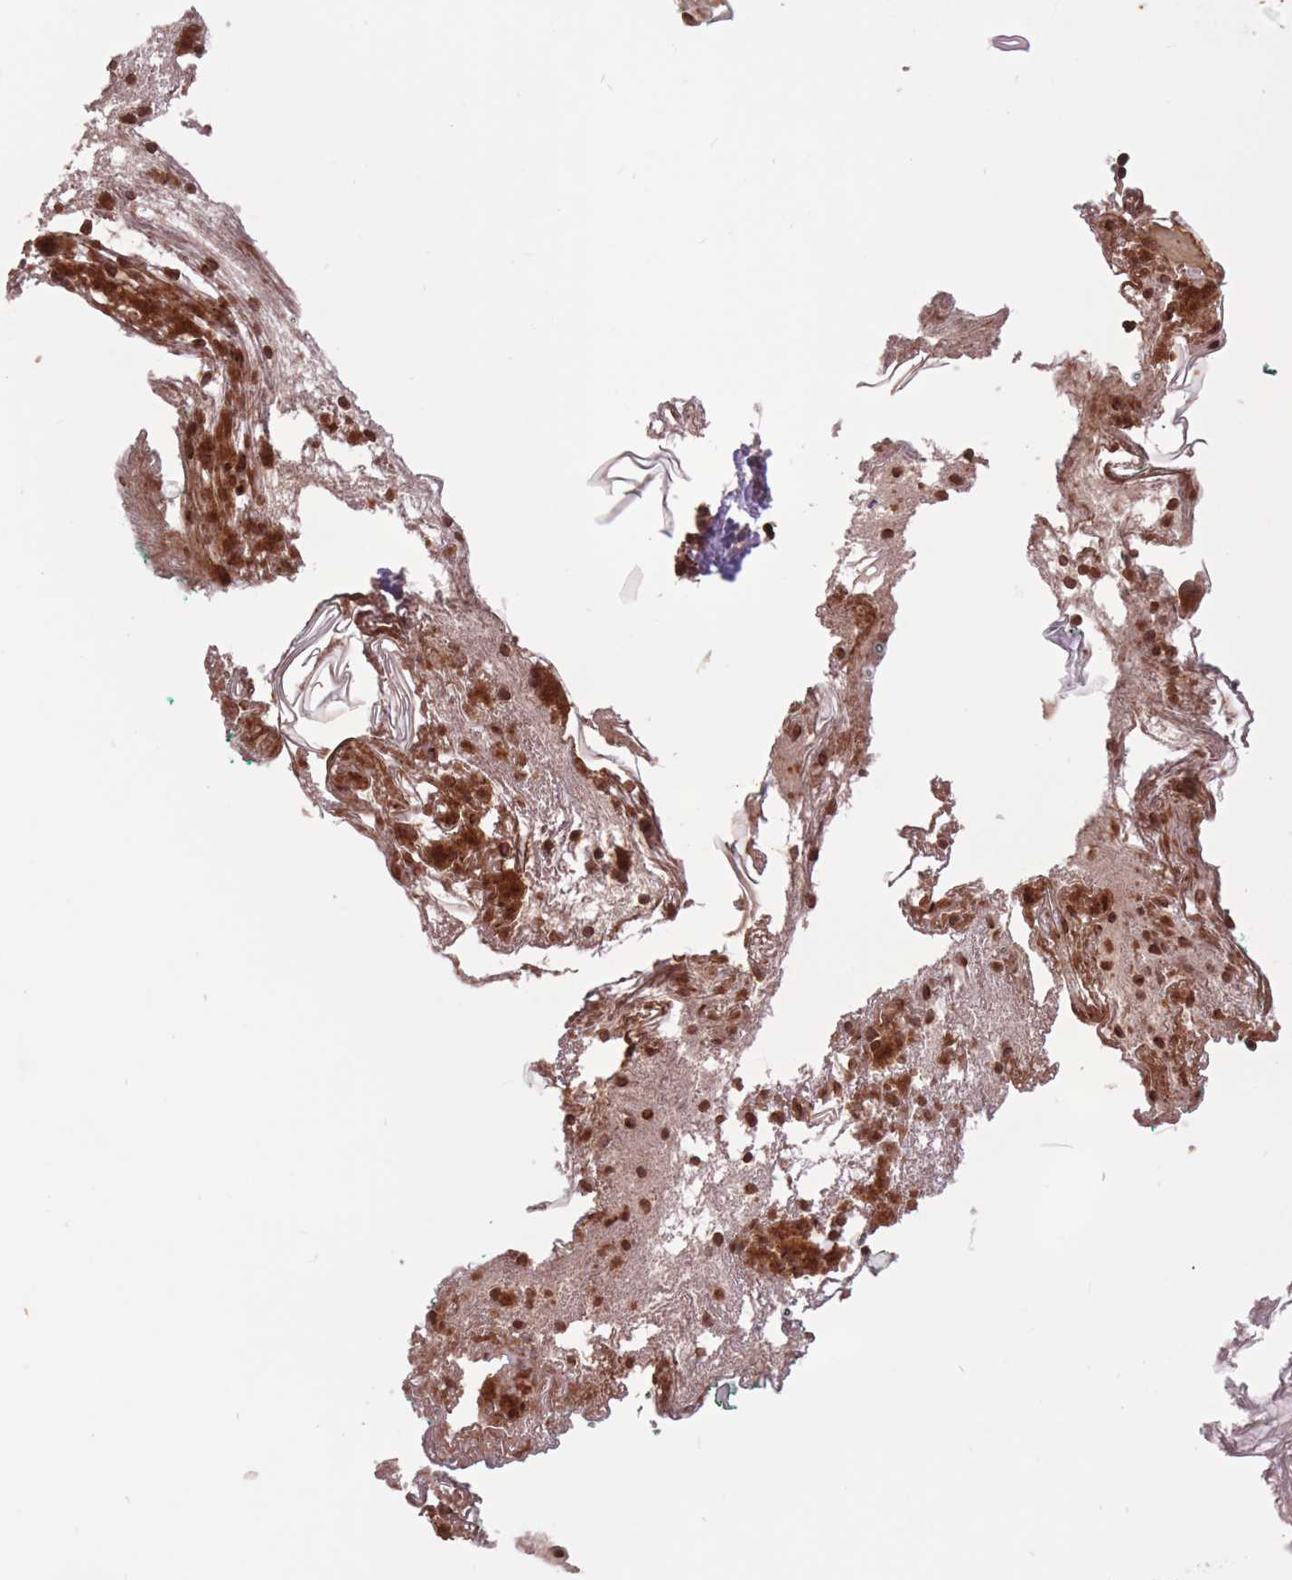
{"staining": {"intensity": "strong", "quantity": ">75%", "location": "cytoplasmic/membranous"}, "tissue": "skin", "cell_type": "Fibroblasts", "image_type": "normal", "snomed": [{"axis": "morphology", "description": "Normal tissue, NOS"}, {"axis": "morphology", "description": "Malignant melanoma, NOS"}, {"axis": "topography", "description": "Skin"}], "caption": "Human skin stained for a protein (brown) displays strong cytoplasmic/membranous positive expression in about >75% of fibroblasts.", "gene": "ERBB3", "patient": {"sex": "male", "age": 80}}